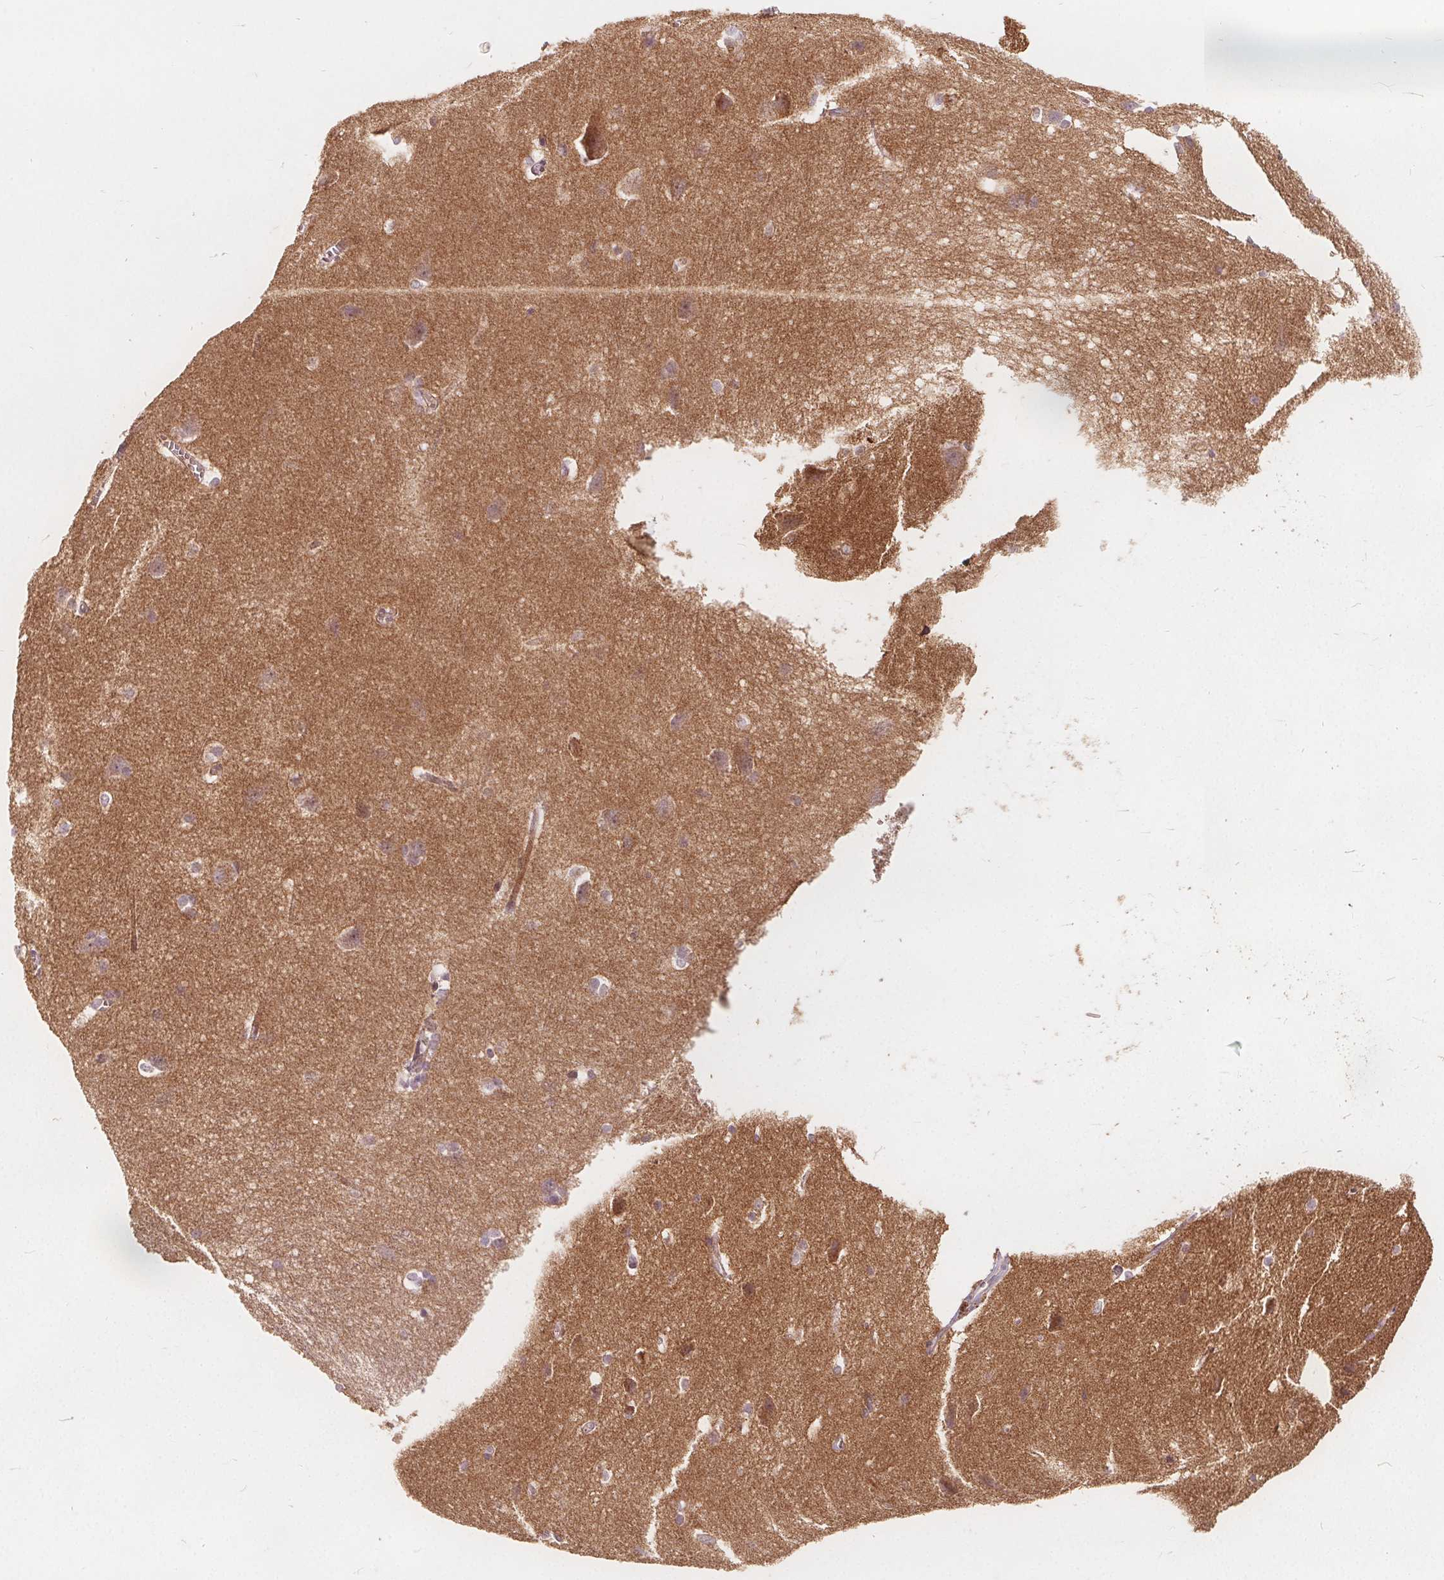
{"staining": {"intensity": "weak", "quantity": ">75%", "location": "cytoplasmic/membranous"}, "tissue": "cerebral cortex", "cell_type": "Endothelial cells", "image_type": "normal", "snomed": [{"axis": "morphology", "description": "Normal tissue, NOS"}, {"axis": "topography", "description": "Cerebral cortex"}], "caption": "The micrograph reveals a brown stain indicating the presence of a protein in the cytoplasmic/membranous of endothelial cells in cerebral cortex. (brown staining indicates protein expression, while blue staining denotes nuclei).", "gene": "PTPRT", "patient": {"sex": "male", "age": 37}}